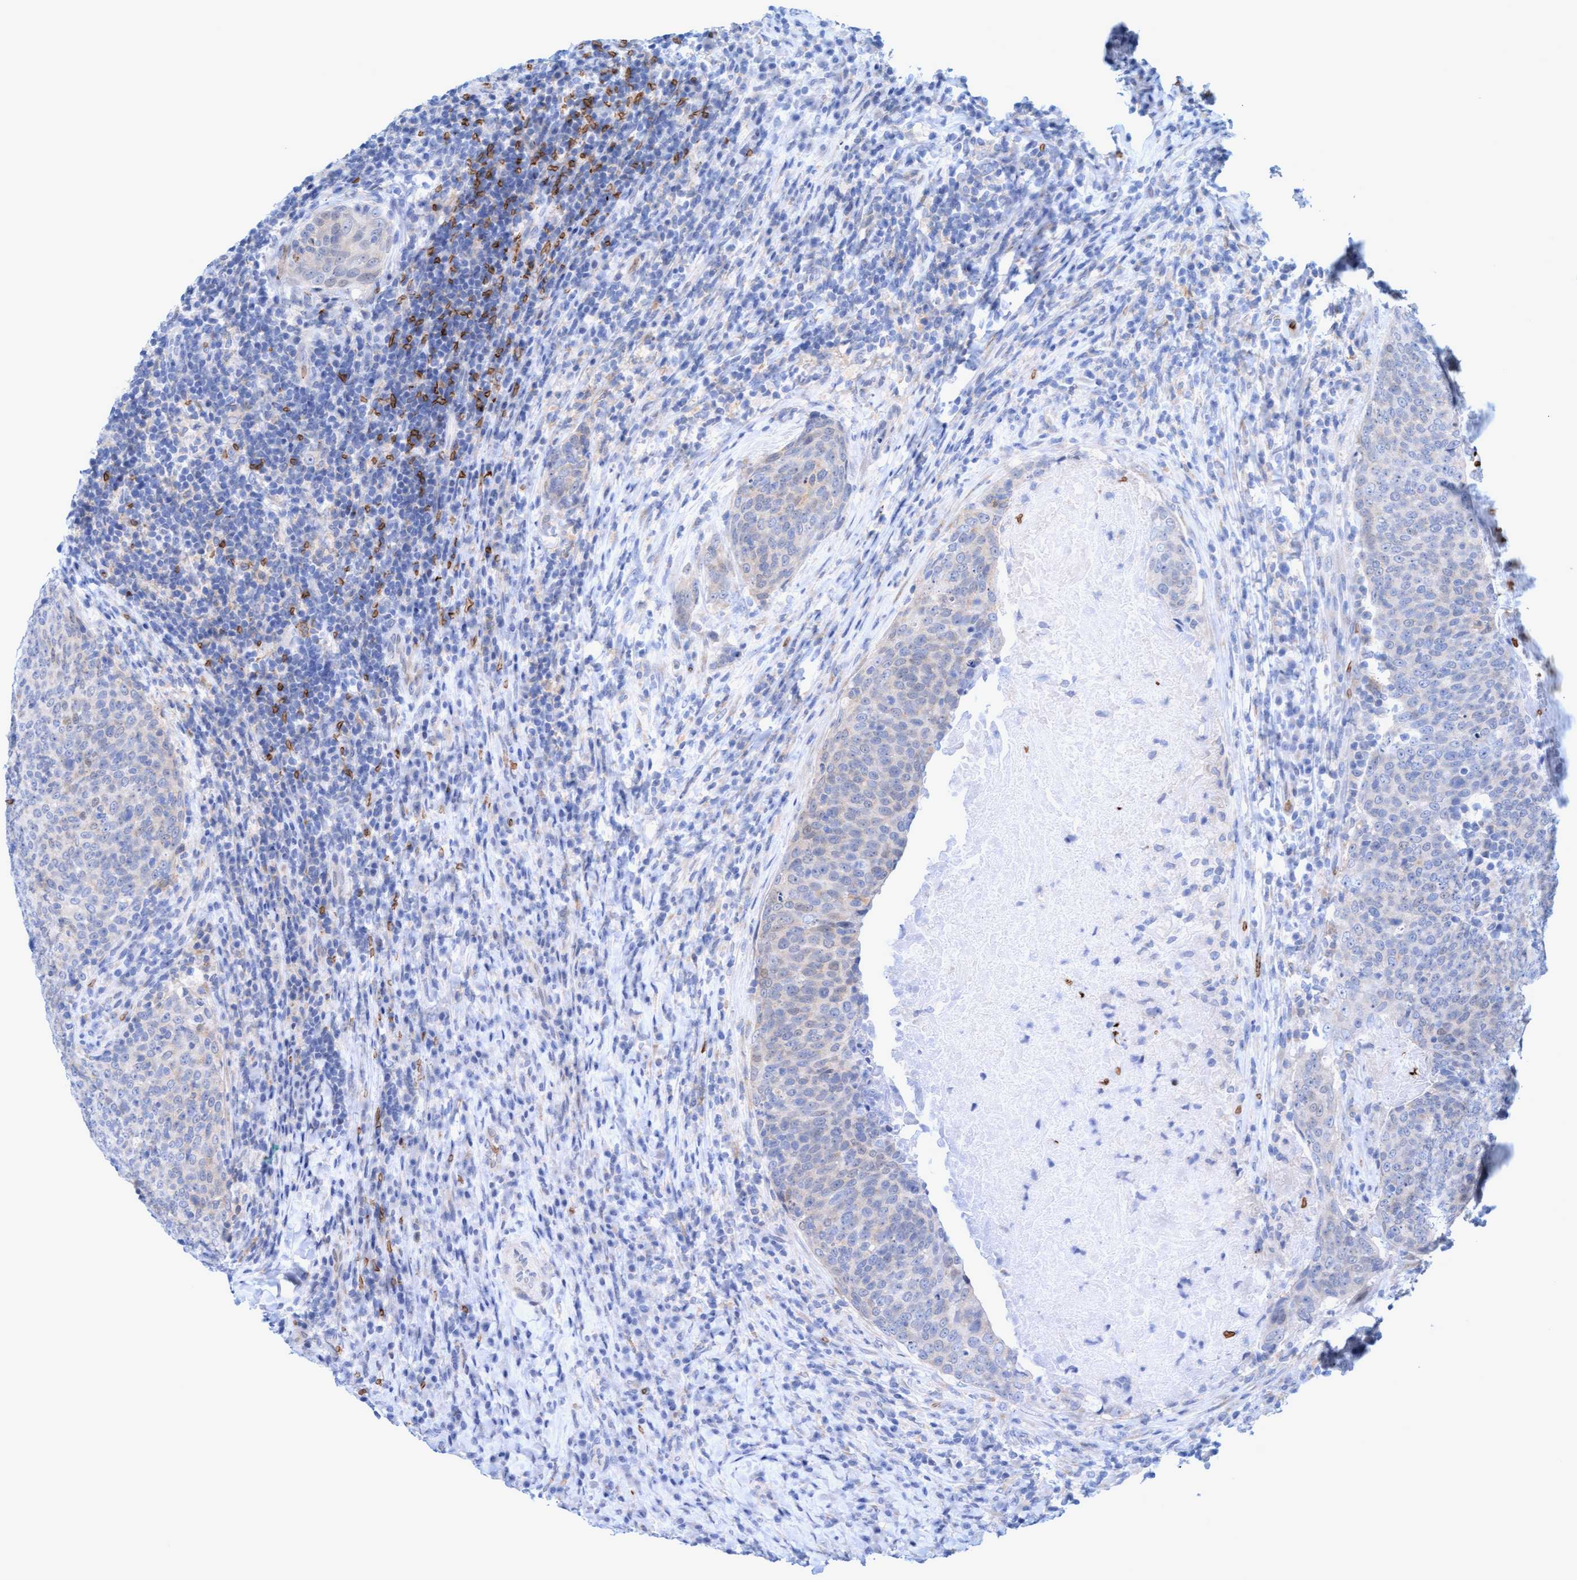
{"staining": {"intensity": "negative", "quantity": "none", "location": "none"}, "tissue": "head and neck cancer", "cell_type": "Tumor cells", "image_type": "cancer", "snomed": [{"axis": "morphology", "description": "Squamous cell carcinoma, NOS"}, {"axis": "morphology", "description": "Squamous cell carcinoma, metastatic, NOS"}, {"axis": "topography", "description": "Lymph node"}, {"axis": "topography", "description": "Head-Neck"}], "caption": "This is an immunohistochemistry histopathology image of human head and neck cancer (metastatic squamous cell carcinoma). There is no staining in tumor cells.", "gene": "SPEM2", "patient": {"sex": "male", "age": 62}}